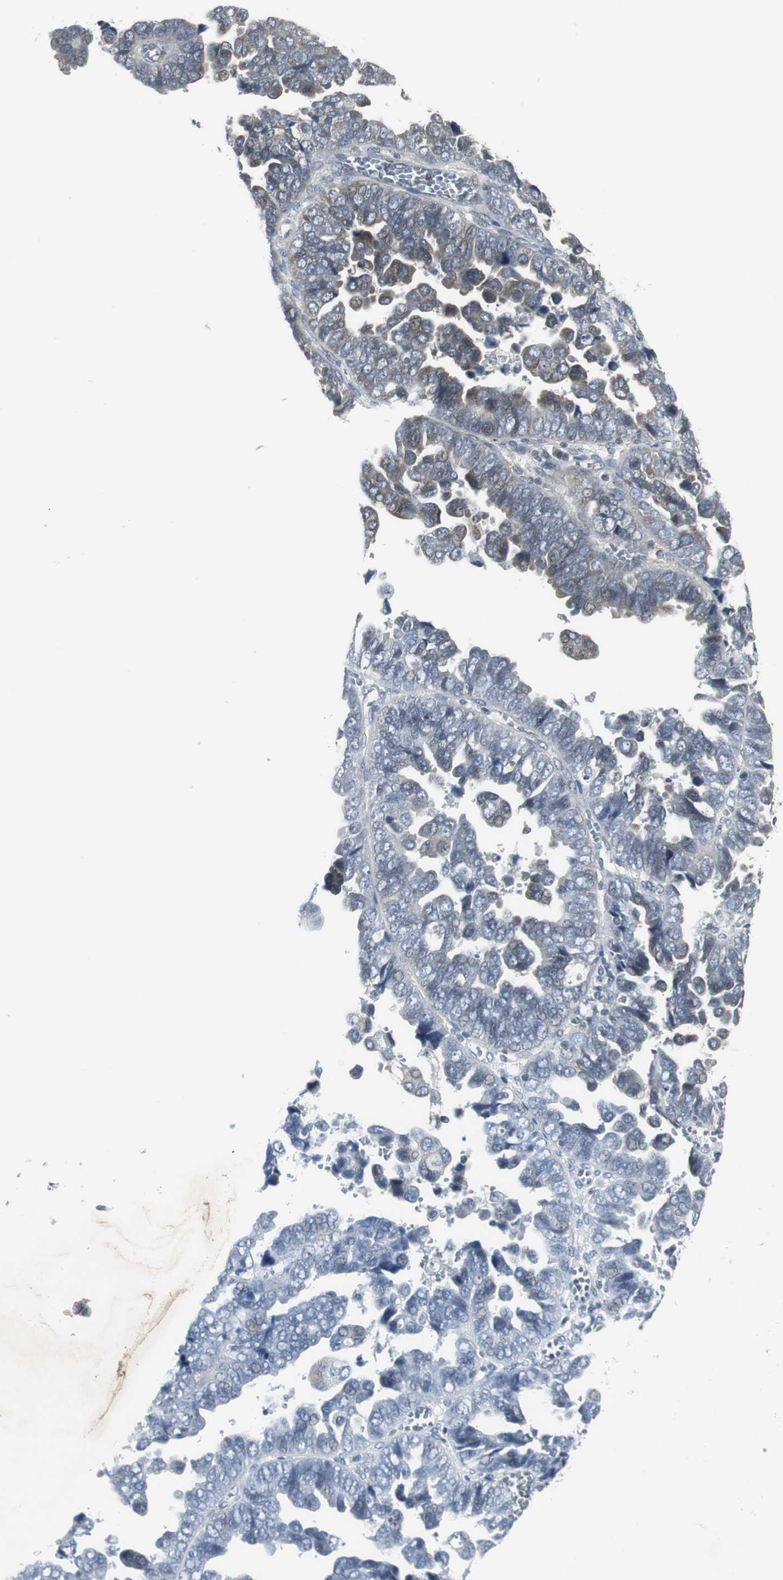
{"staining": {"intensity": "negative", "quantity": "none", "location": "none"}, "tissue": "endometrial cancer", "cell_type": "Tumor cells", "image_type": "cancer", "snomed": [{"axis": "morphology", "description": "Adenocarcinoma, NOS"}, {"axis": "topography", "description": "Endometrium"}], "caption": "IHC of endometrial cancer (adenocarcinoma) exhibits no positivity in tumor cells. (DAB (3,3'-diaminobenzidine) immunohistochemistry (IHC), high magnification).", "gene": "SCYL3", "patient": {"sex": "female", "age": 75}}